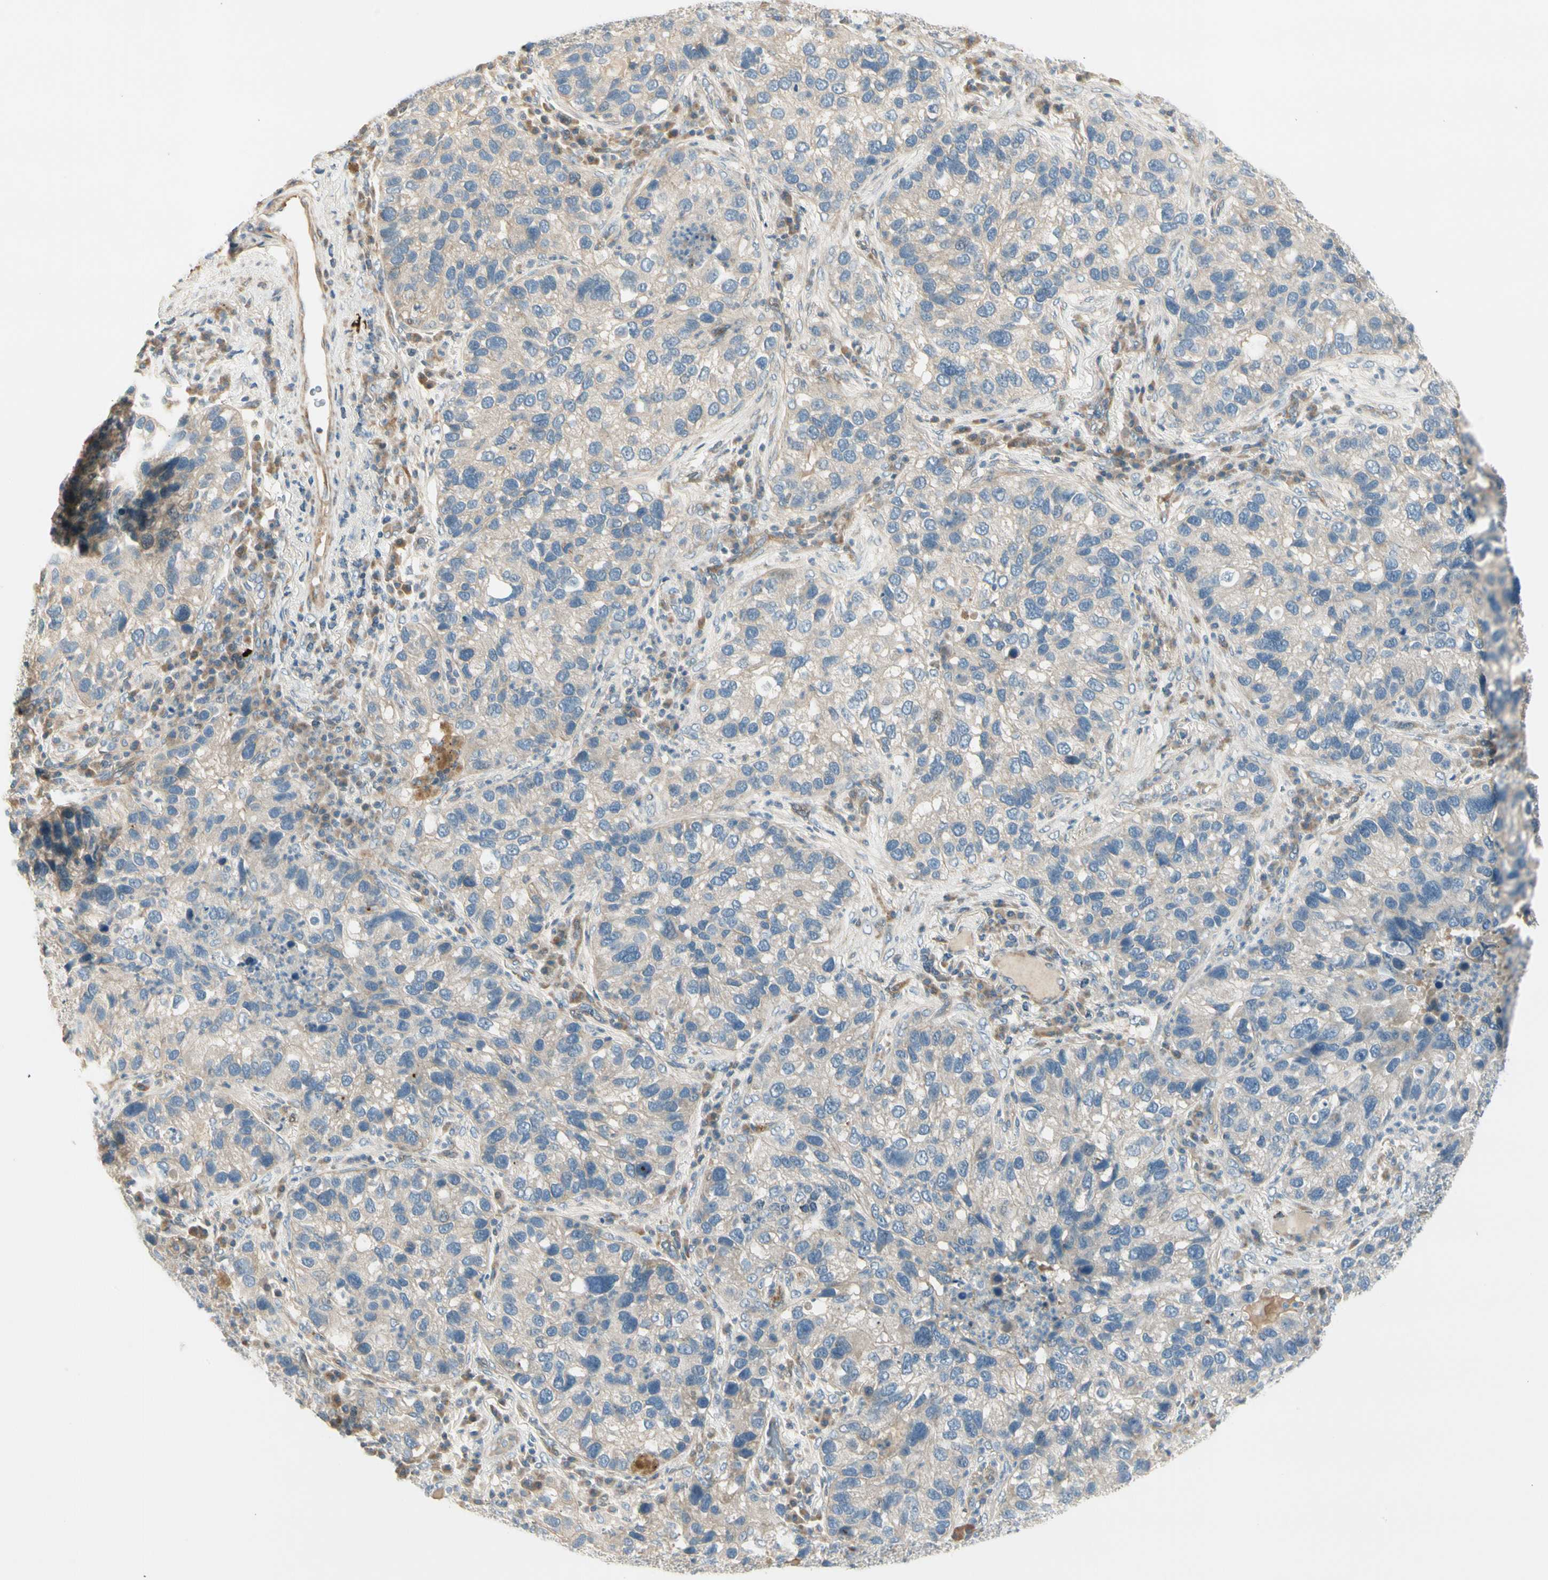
{"staining": {"intensity": "negative", "quantity": "none", "location": "none"}, "tissue": "lung cancer", "cell_type": "Tumor cells", "image_type": "cancer", "snomed": [{"axis": "morphology", "description": "Normal tissue, NOS"}, {"axis": "morphology", "description": "Adenocarcinoma, NOS"}, {"axis": "topography", "description": "Bronchus"}, {"axis": "topography", "description": "Lung"}], "caption": "Tumor cells show no significant protein positivity in lung cancer (adenocarcinoma).", "gene": "ADGRA3", "patient": {"sex": "male", "age": 54}}